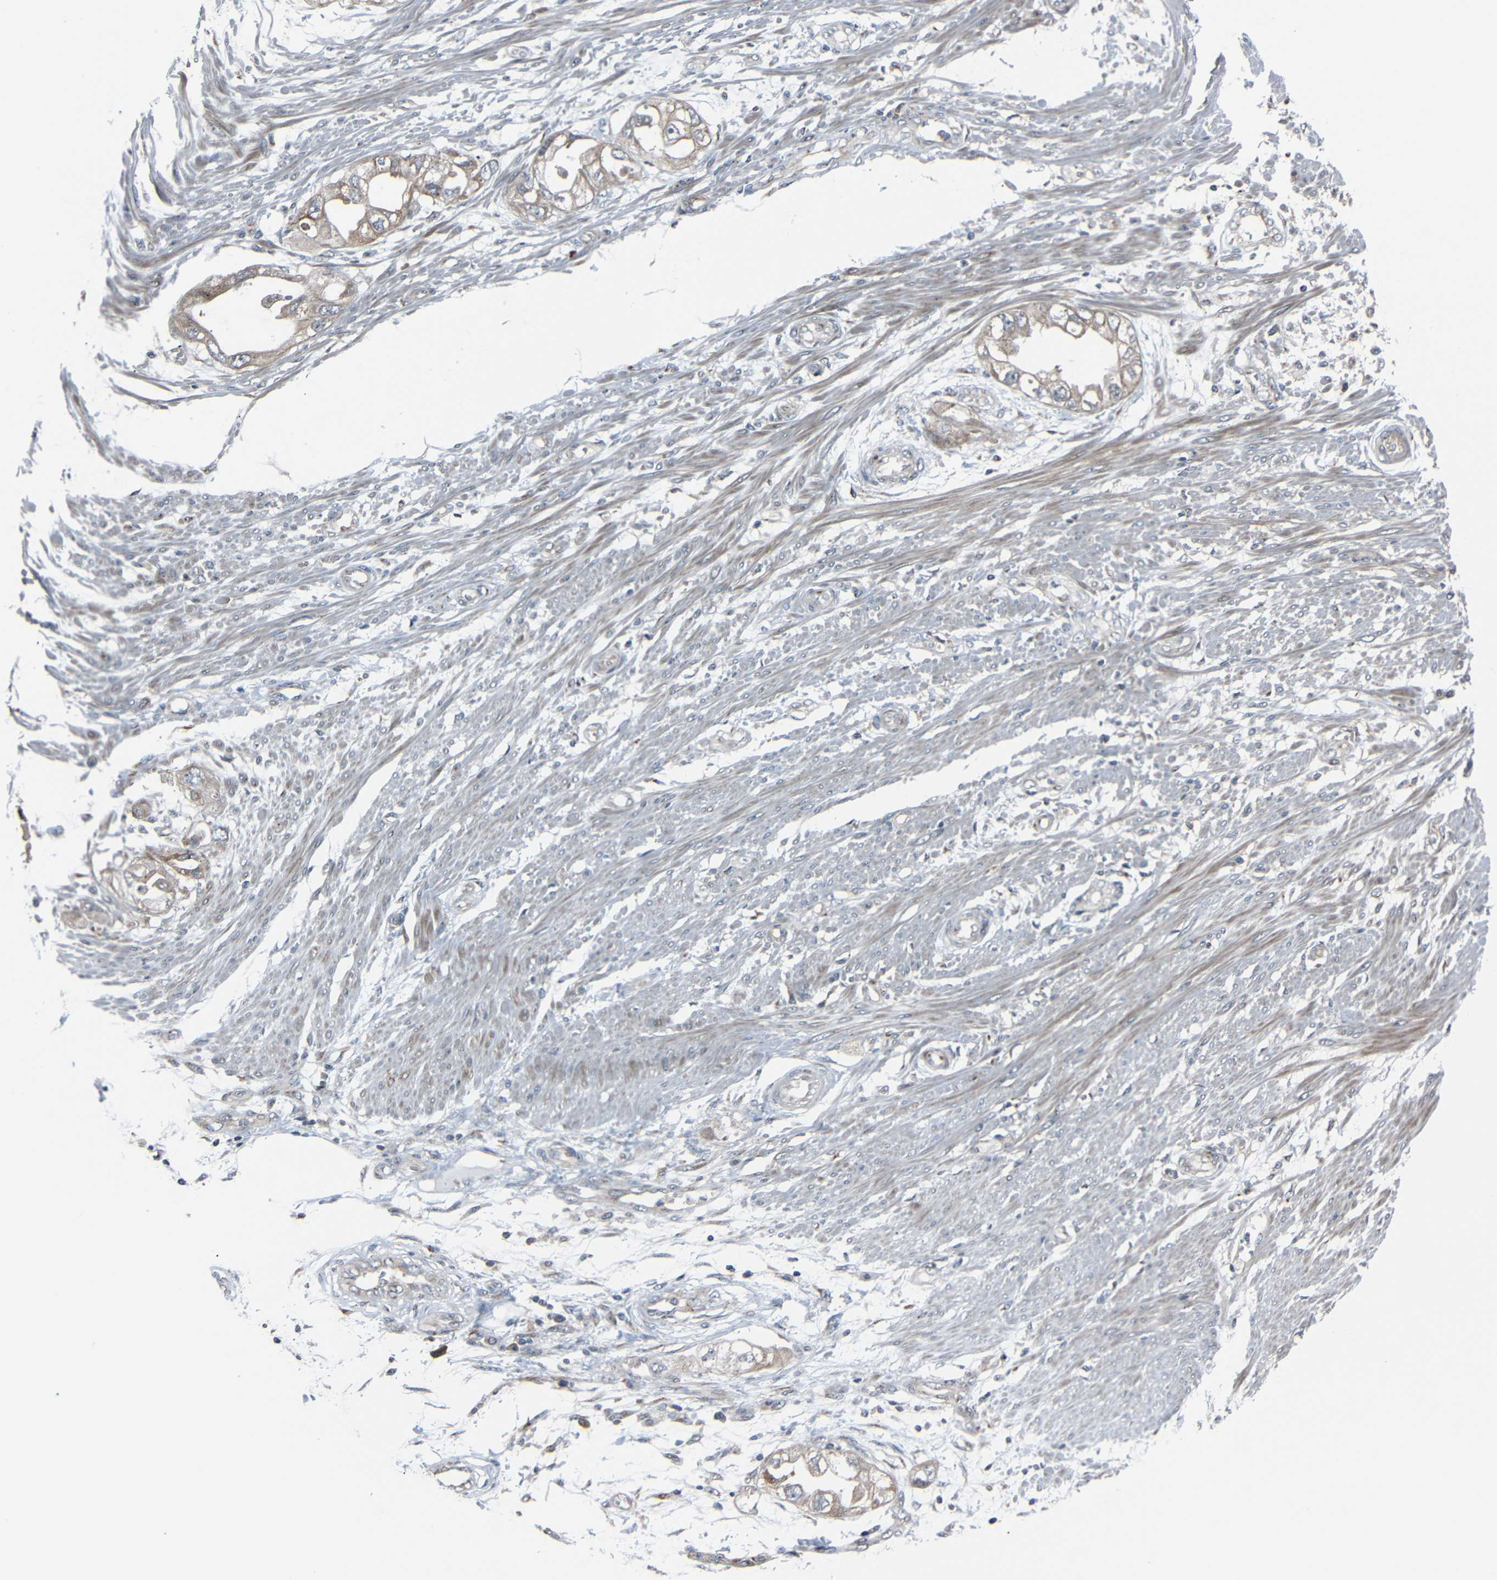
{"staining": {"intensity": "weak", "quantity": ">75%", "location": "cytoplasmic/membranous"}, "tissue": "endometrial cancer", "cell_type": "Tumor cells", "image_type": "cancer", "snomed": [{"axis": "morphology", "description": "Adenocarcinoma, NOS"}, {"axis": "topography", "description": "Endometrium"}], "caption": "Endometrial cancer (adenocarcinoma) stained with a protein marker exhibits weak staining in tumor cells.", "gene": "AKAP9", "patient": {"sex": "female", "age": 67}}